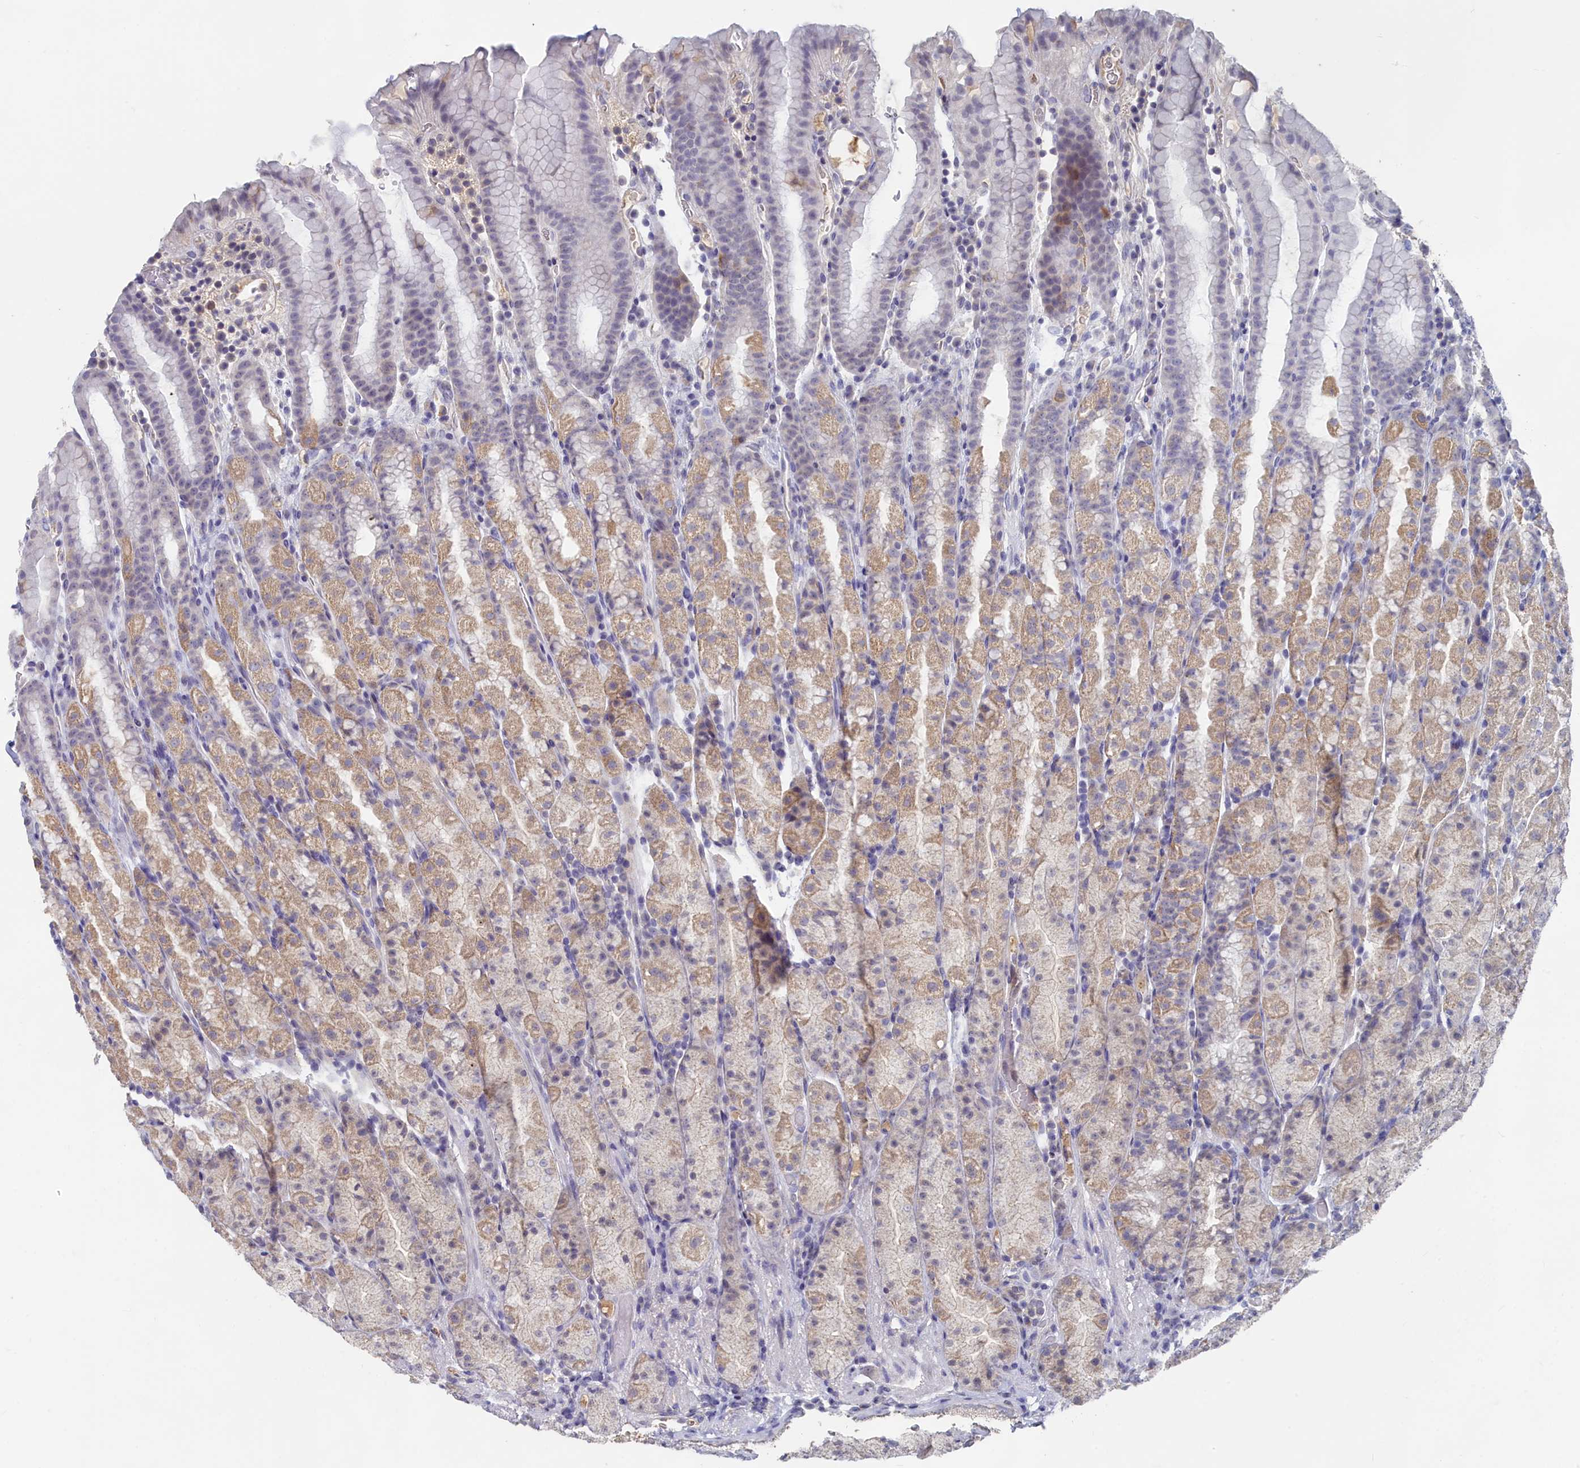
{"staining": {"intensity": "weak", "quantity": "25%-75%", "location": "cytoplasmic/membranous"}, "tissue": "stomach", "cell_type": "Glandular cells", "image_type": "normal", "snomed": [{"axis": "morphology", "description": "Normal tissue, NOS"}, {"axis": "topography", "description": "Stomach, upper"}, {"axis": "topography", "description": "Stomach, lower"}, {"axis": "topography", "description": "Small intestine"}], "caption": "A high-resolution photomicrograph shows immunohistochemistry (IHC) staining of unremarkable stomach, which shows weak cytoplasmic/membranous staining in about 25%-75% of glandular cells. (Stains: DAB in brown, nuclei in blue, Microscopy: brightfield microscopy at high magnification).", "gene": "LRIF1", "patient": {"sex": "male", "age": 68}}